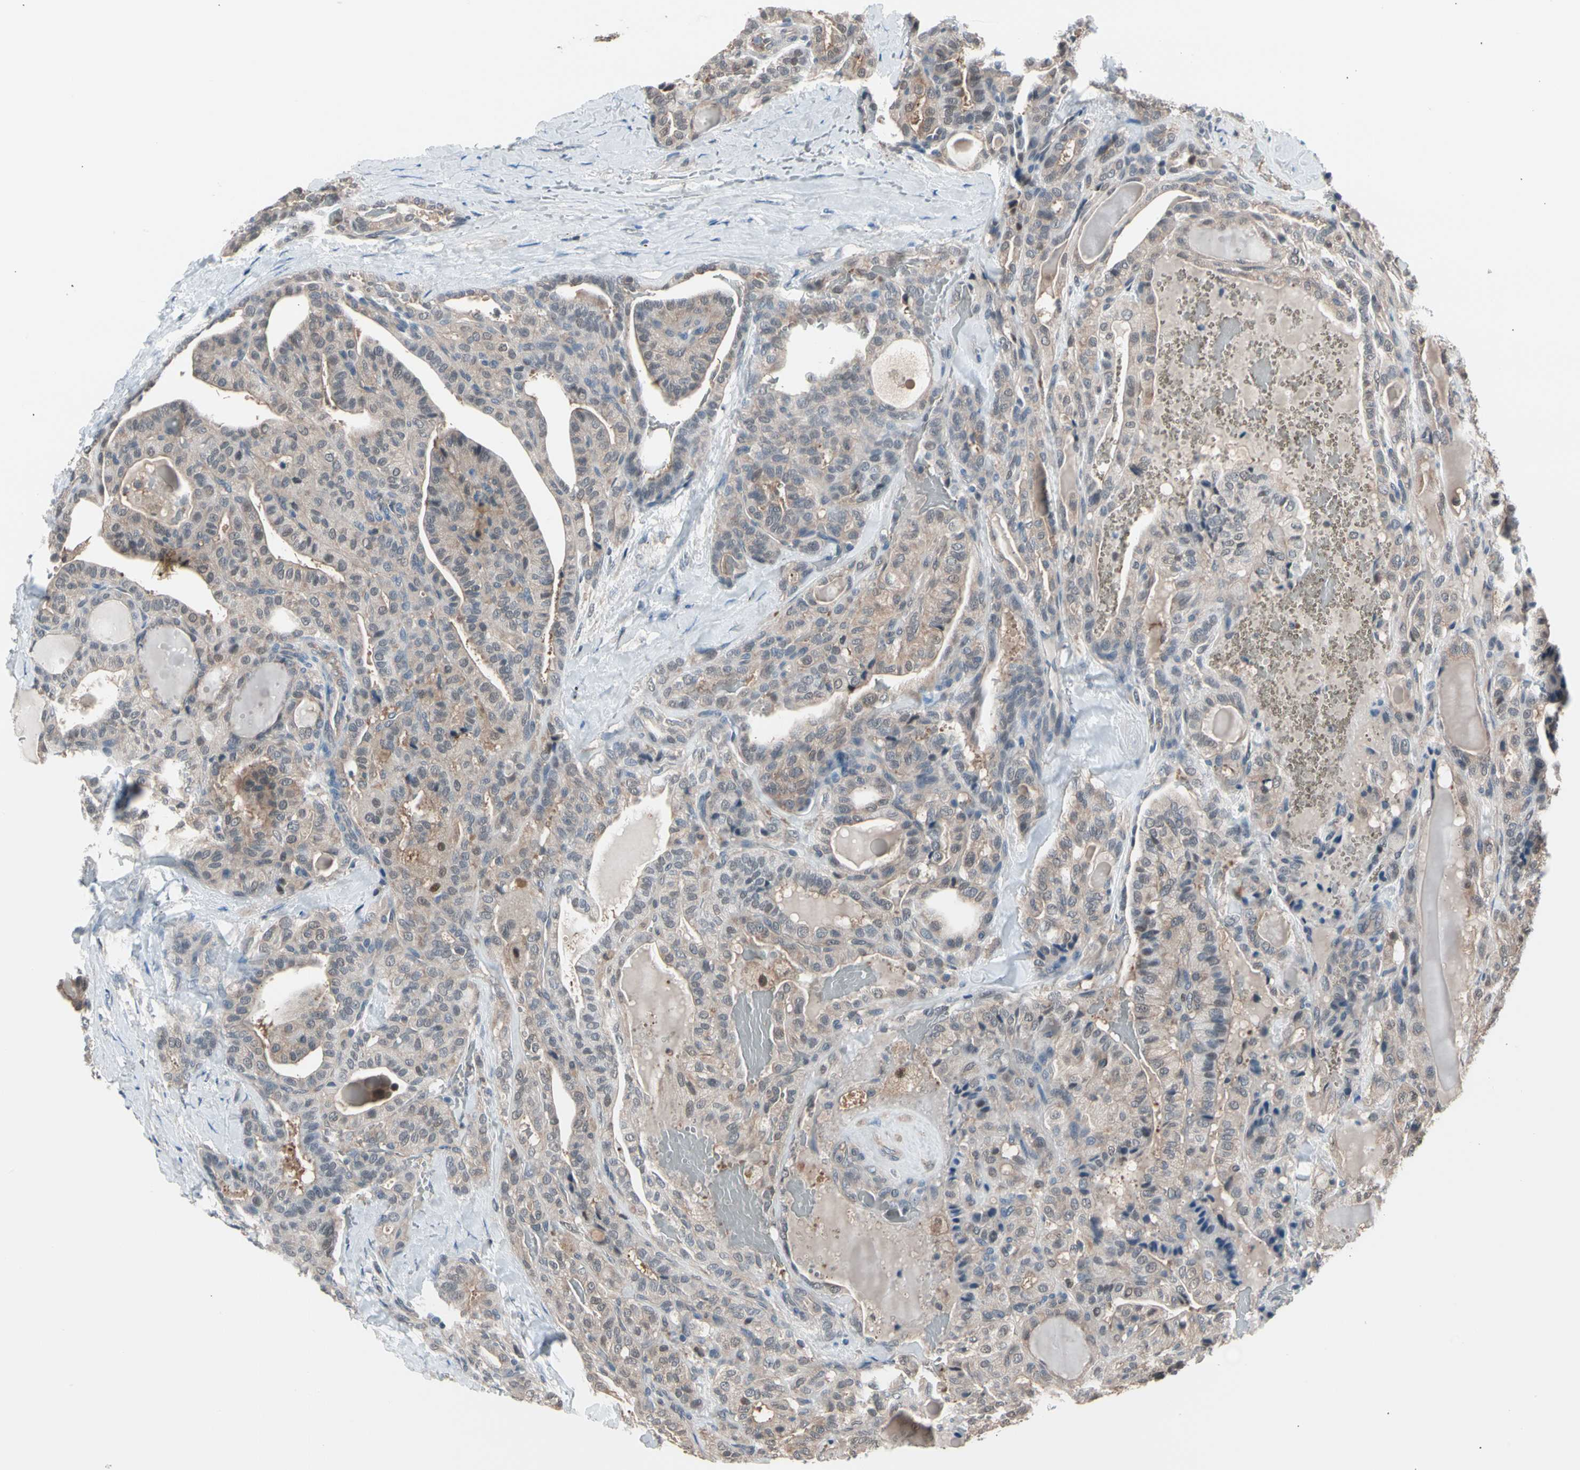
{"staining": {"intensity": "weak", "quantity": ">75%", "location": "cytoplasmic/membranous"}, "tissue": "thyroid cancer", "cell_type": "Tumor cells", "image_type": "cancer", "snomed": [{"axis": "morphology", "description": "Papillary adenocarcinoma, NOS"}, {"axis": "topography", "description": "Thyroid gland"}], "caption": "IHC histopathology image of neoplastic tissue: thyroid cancer stained using IHC displays low levels of weak protein expression localized specifically in the cytoplasmic/membranous of tumor cells, appearing as a cytoplasmic/membranous brown color.", "gene": "PSMA2", "patient": {"sex": "male", "age": 77}}